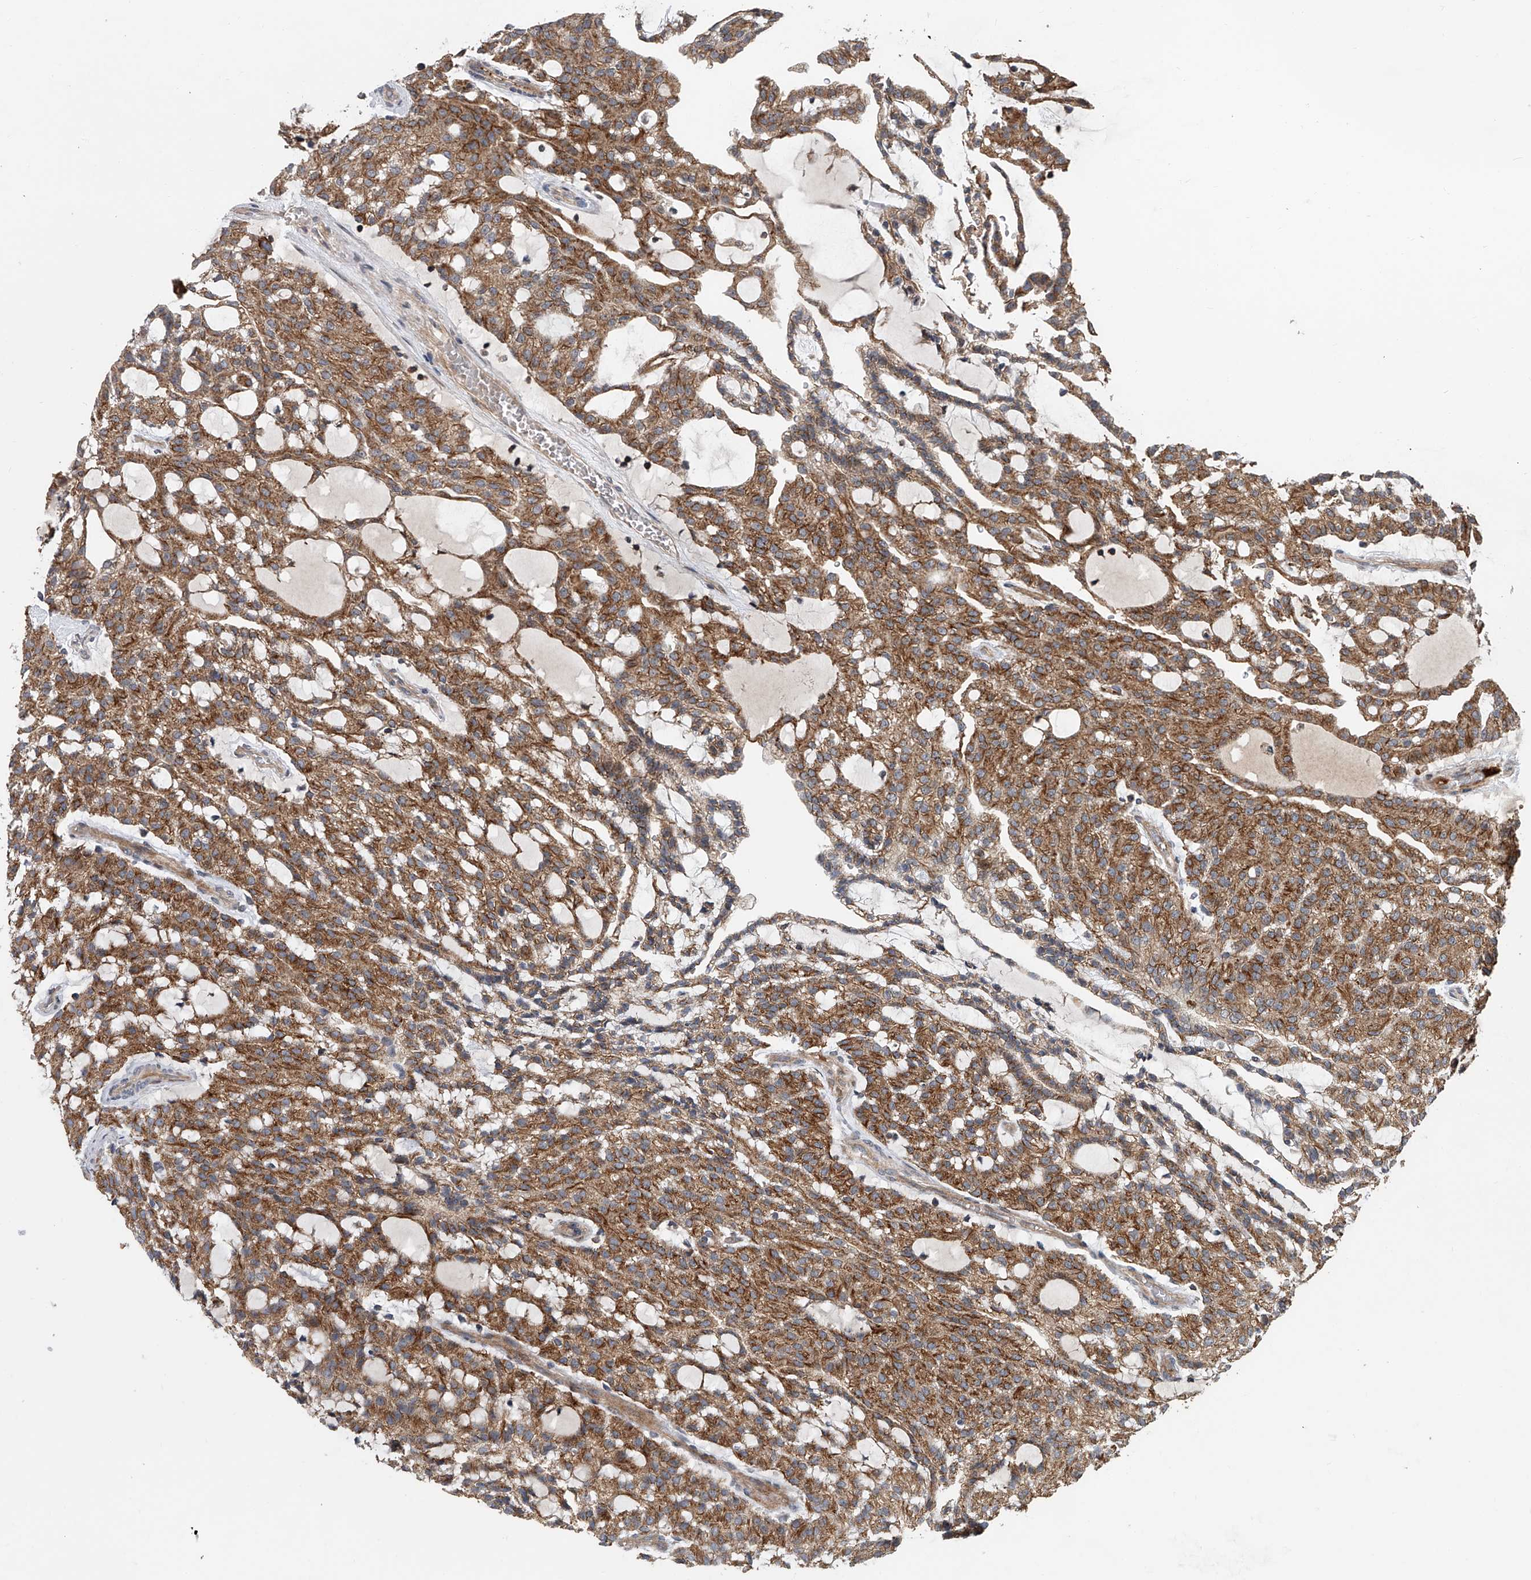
{"staining": {"intensity": "moderate", "quantity": ">75%", "location": "cytoplasmic/membranous"}, "tissue": "renal cancer", "cell_type": "Tumor cells", "image_type": "cancer", "snomed": [{"axis": "morphology", "description": "Adenocarcinoma, NOS"}, {"axis": "topography", "description": "Kidney"}], "caption": "This micrograph exhibits renal cancer stained with immunohistochemistry to label a protein in brown. The cytoplasmic/membranous of tumor cells show moderate positivity for the protein. Nuclei are counter-stained blue.", "gene": "USP47", "patient": {"sex": "male", "age": 63}}